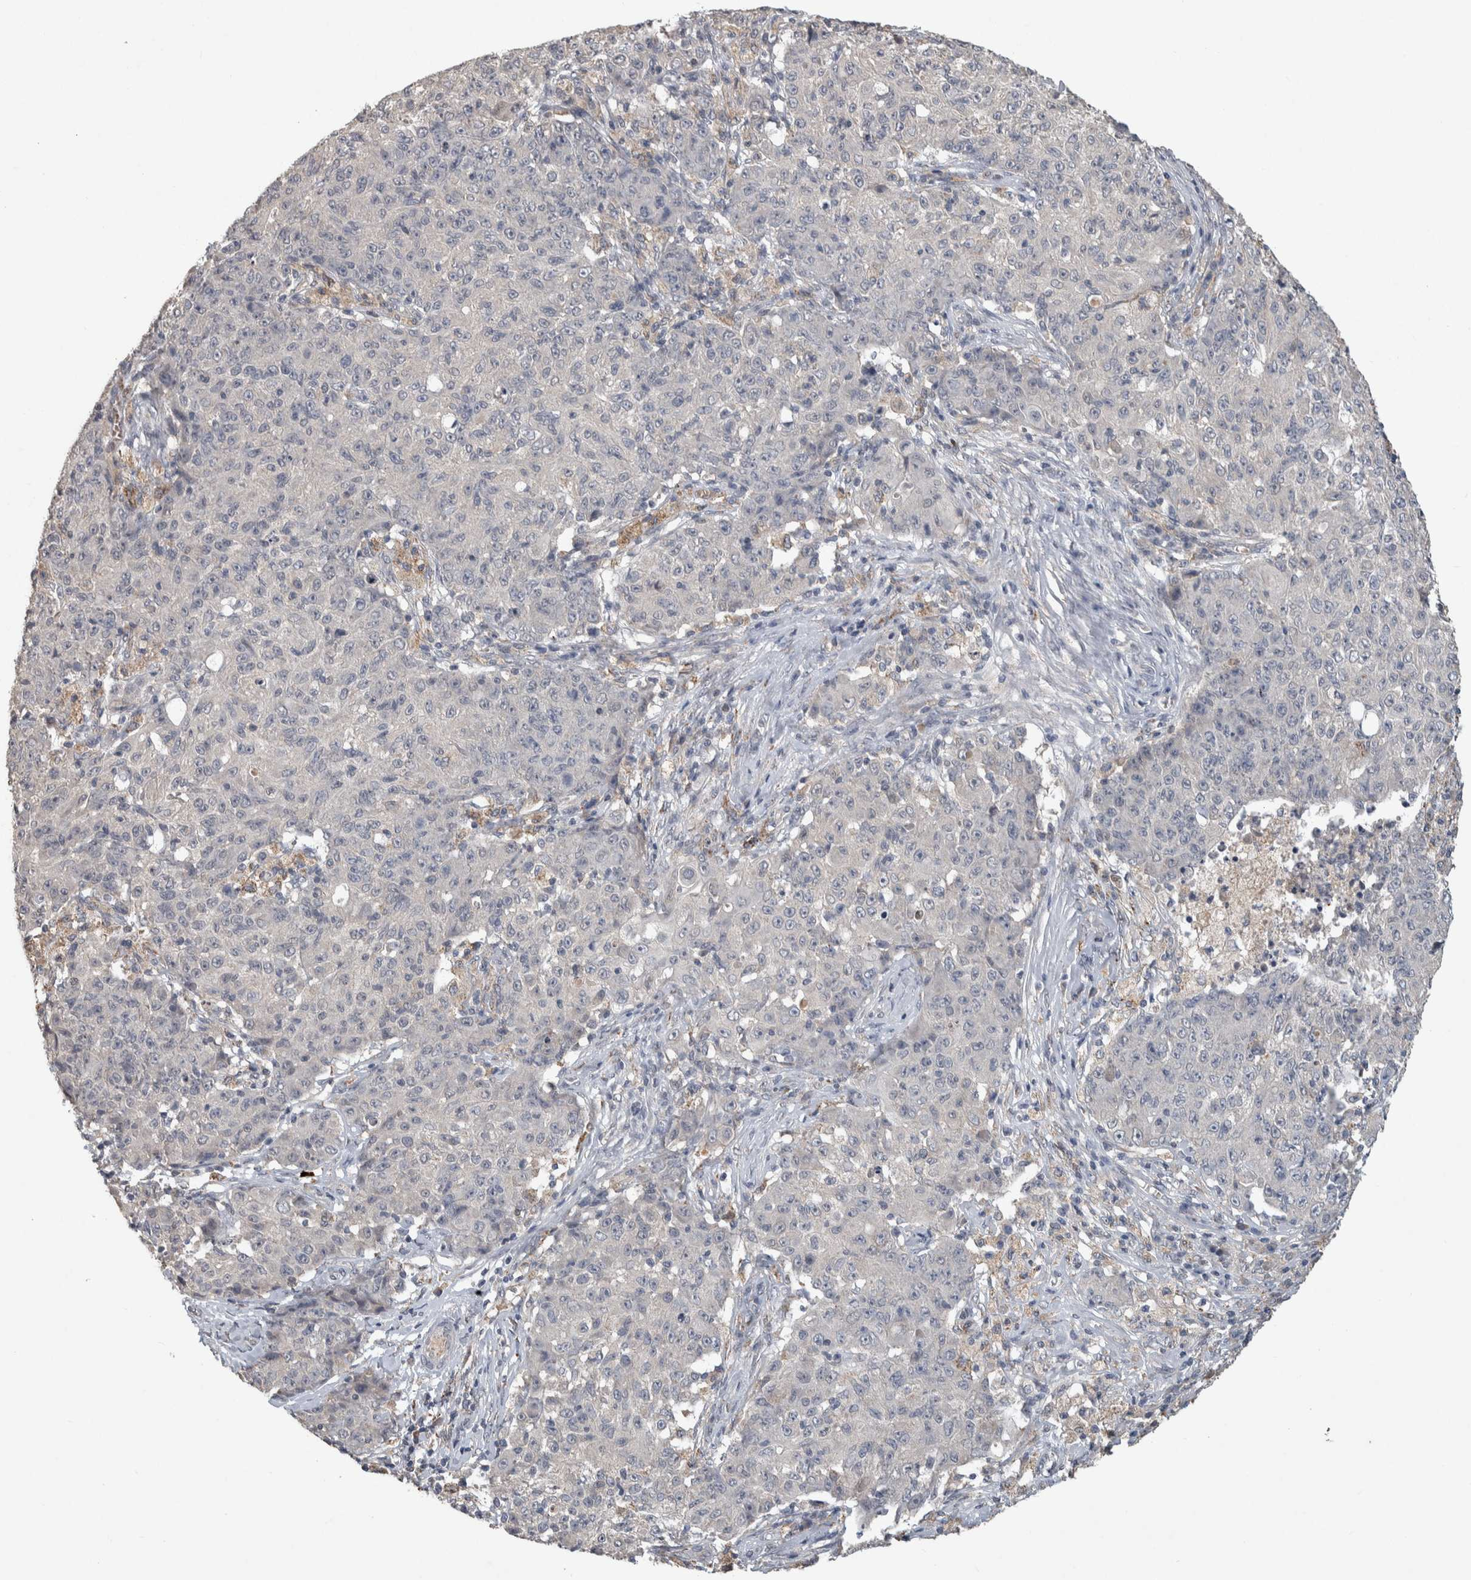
{"staining": {"intensity": "negative", "quantity": "none", "location": "none"}, "tissue": "ovarian cancer", "cell_type": "Tumor cells", "image_type": "cancer", "snomed": [{"axis": "morphology", "description": "Carcinoma, endometroid"}, {"axis": "topography", "description": "Ovary"}], "caption": "DAB (3,3'-diaminobenzidine) immunohistochemical staining of human ovarian cancer (endometroid carcinoma) displays no significant expression in tumor cells.", "gene": "CHRM3", "patient": {"sex": "female", "age": 42}}